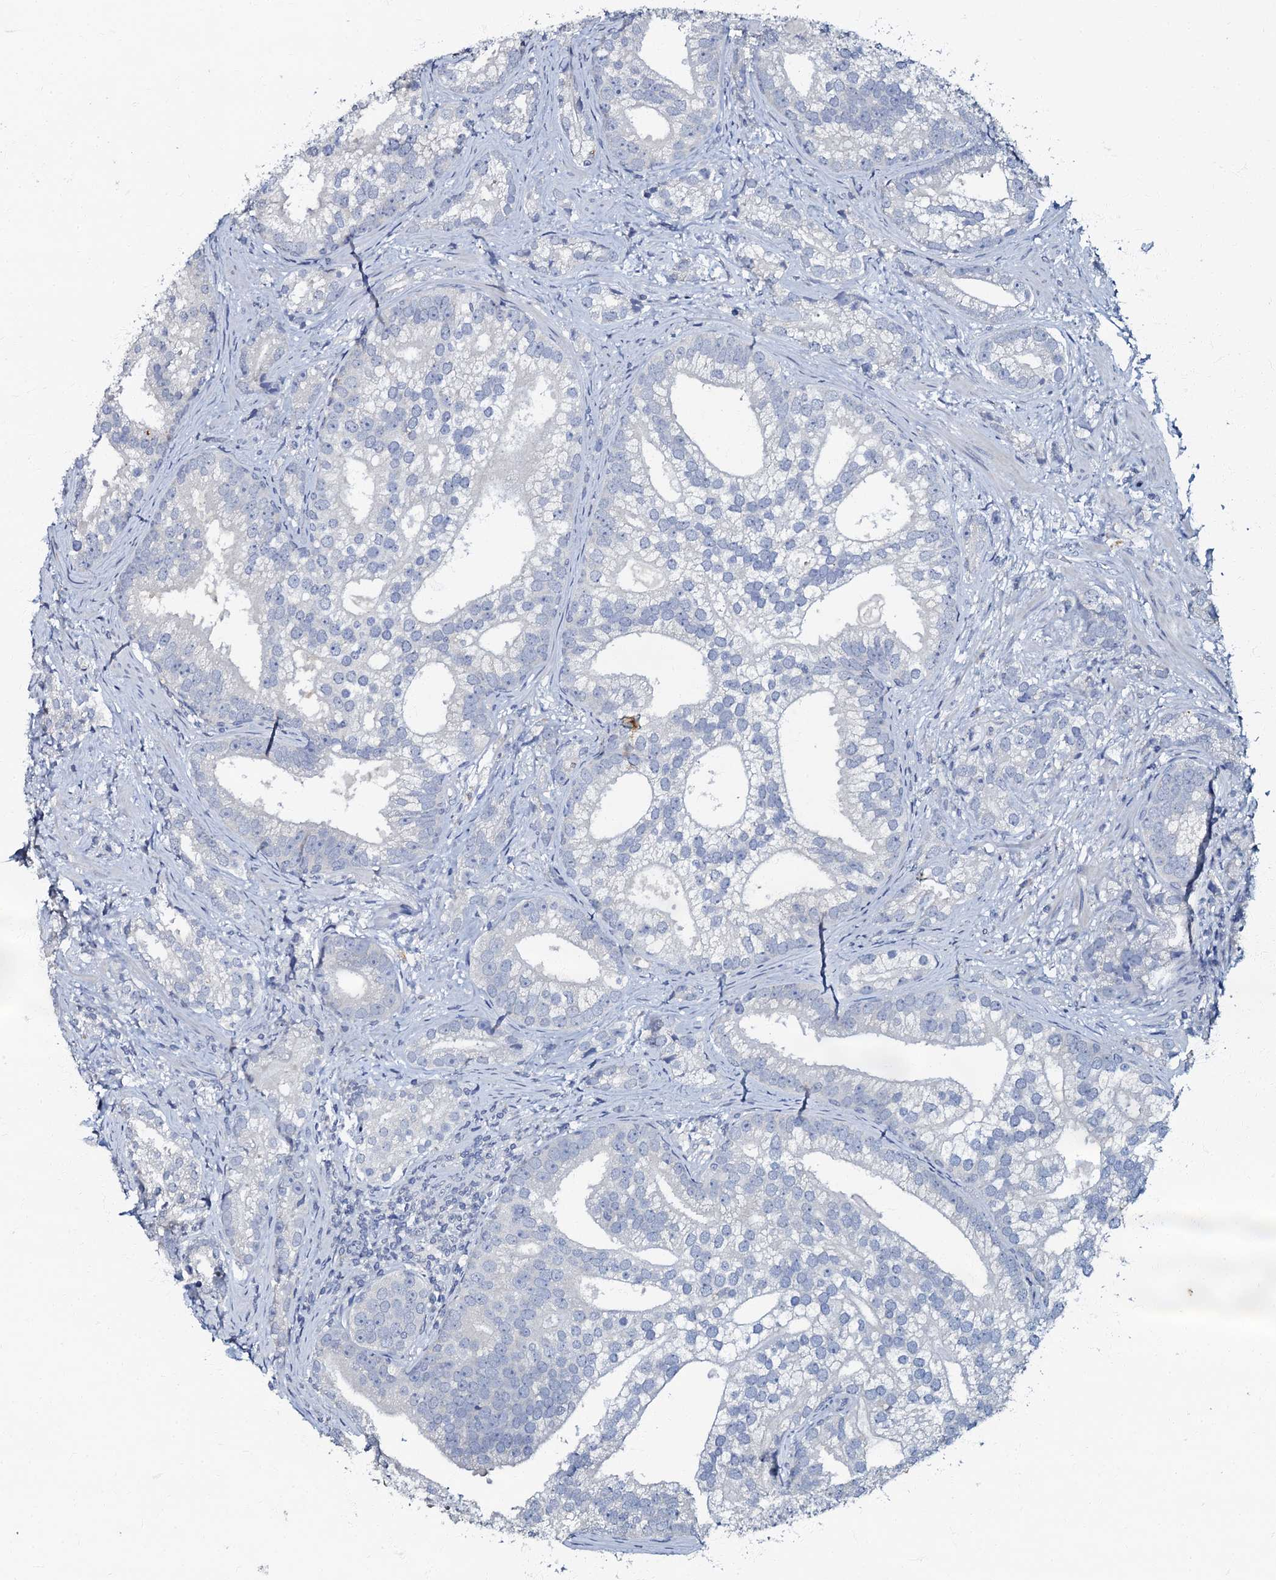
{"staining": {"intensity": "negative", "quantity": "none", "location": "none"}, "tissue": "prostate cancer", "cell_type": "Tumor cells", "image_type": "cancer", "snomed": [{"axis": "morphology", "description": "Adenocarcinoma, High grade"}, {"axis": "topography", "description": "Prostate"}], "caption": "The micrograph reveals no staining of tumor cells in high-grade adenocarcinoma (prostate).", "gene": "OLAH", "patient": {"sex": "male", "age": 75}}